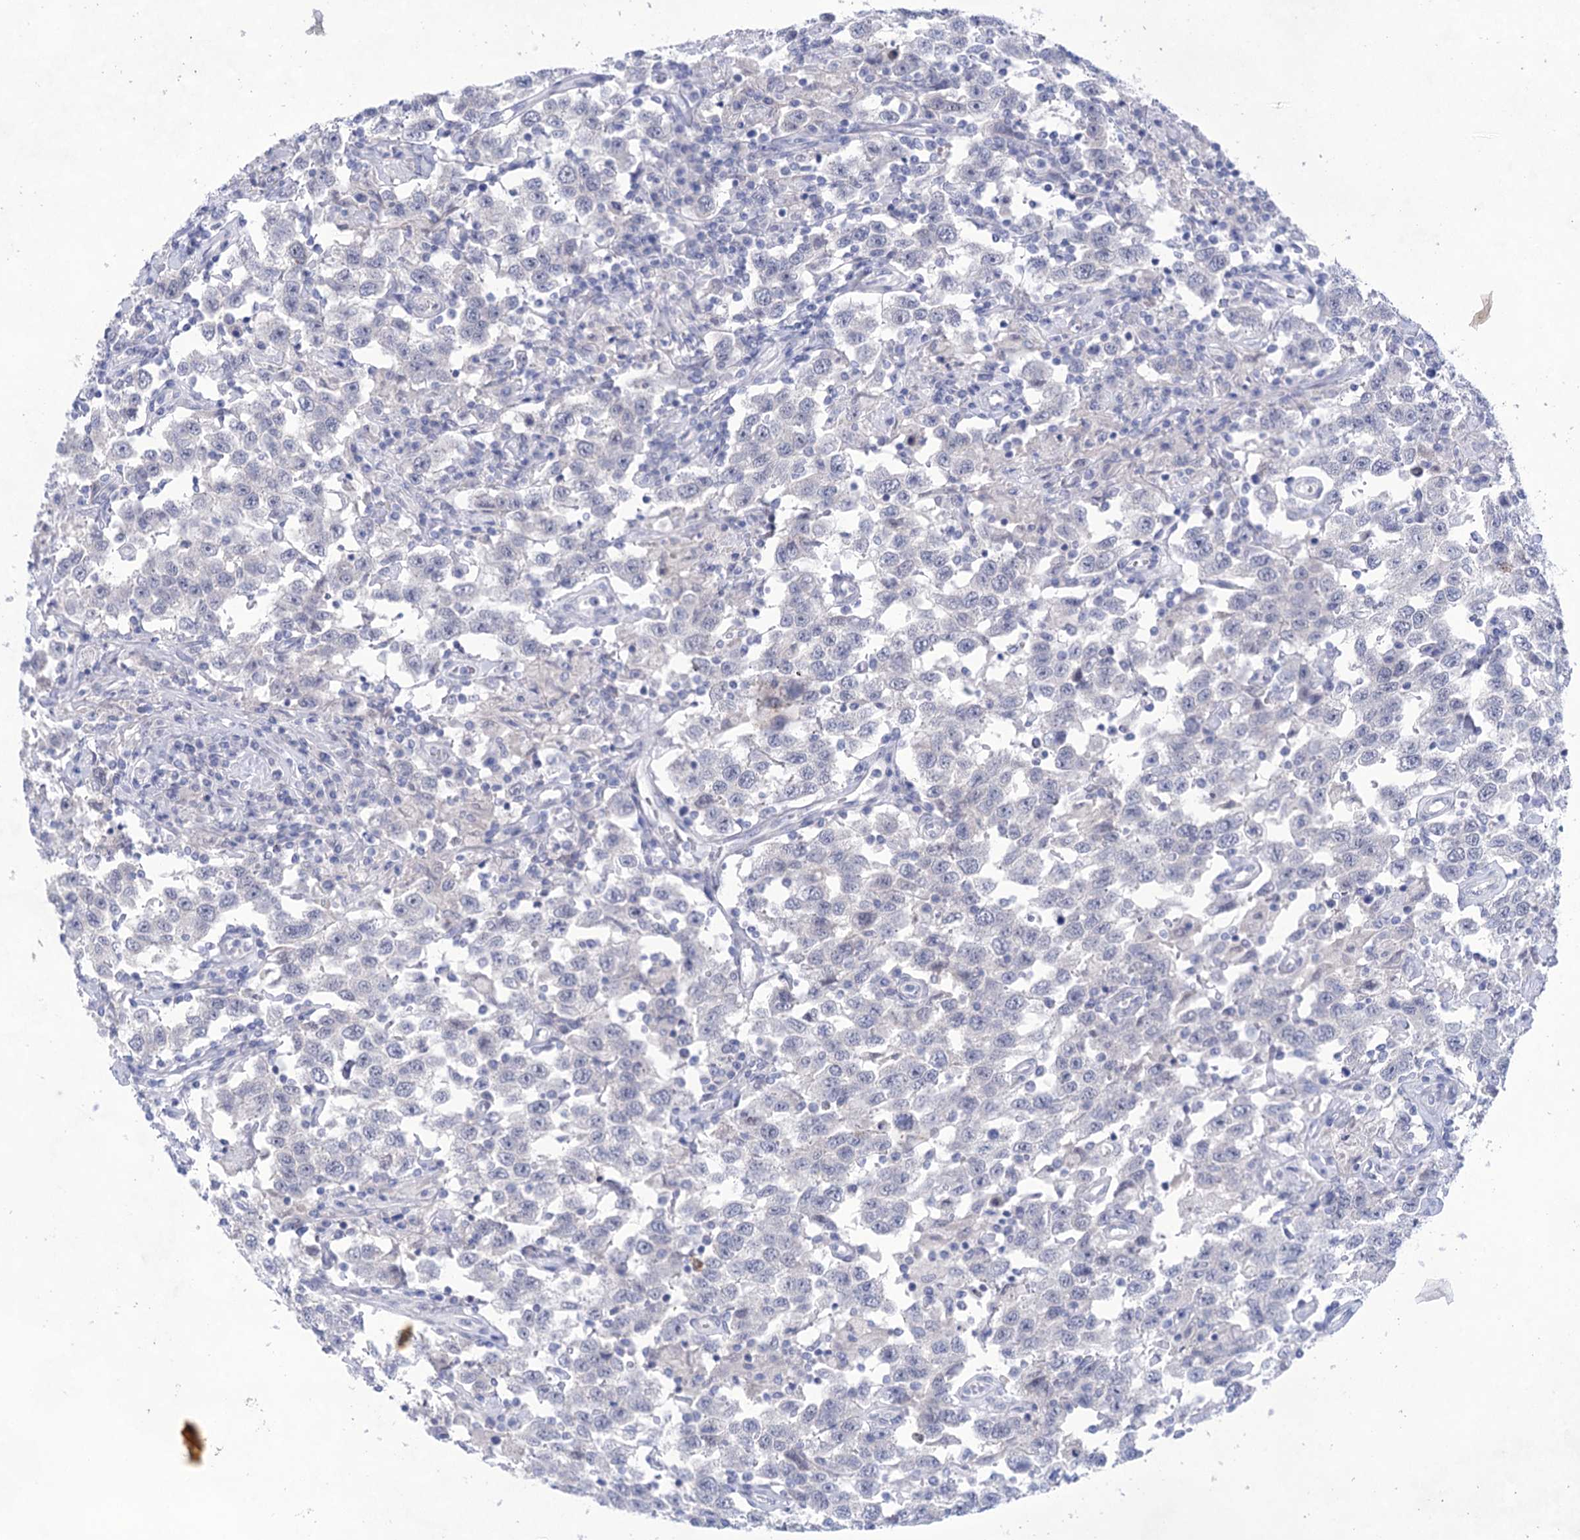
{"staining": {"intensity": "negative", "quantity": "none", "location": "none"}, "tissue": "testis cancer", "cell_type": "Tumor cells", "image_type": "cancer", "snomed": [{"axis": "morphology", "description": "Seminoma, NOS"}, {"axis": "topography", "description": "Testis"}], "caption": "This histopathology image is of testis cancer stained with immunohistochemistry to label a protein in brown with the nuclei are counter-stained blue. There is no positivity in tumor cells.", "gene": "LALBA", "patient": {"sex": "male", "age": 41}}